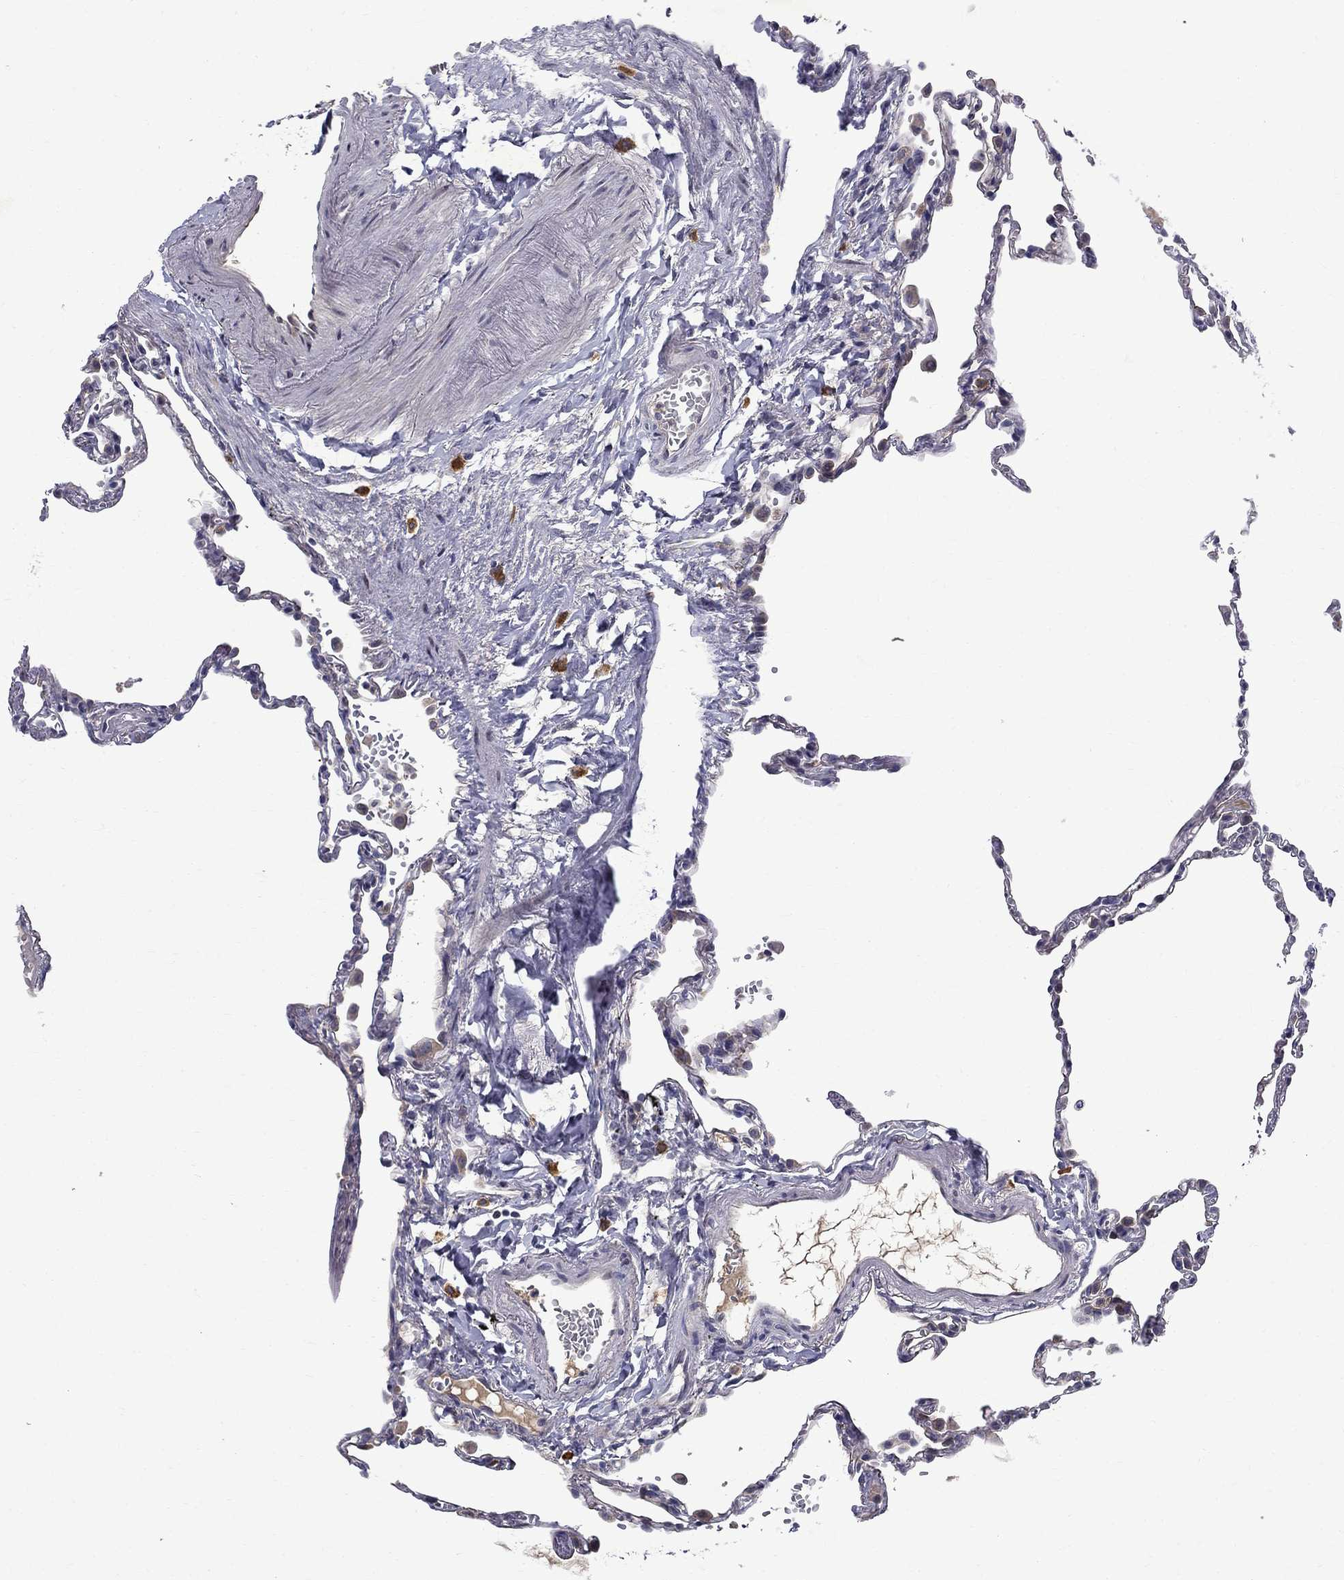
{"staining": {"intensity": "negative", "quantity": "none", "location": "none"}, "tissue": "lung", "cell_type": "Alveolar cells", "image_type": "normal", "snomed": [{"axis": "morphology", "description": "Normal tissue, NOS"}, {"axis": "topography", "description": "Lung"}], "caption": "Photomicrograph shows no significant protein expression in alveolar cells of benign lung.", "gene": "STAB2", "patient": {"sex": "male", "age": 78}}